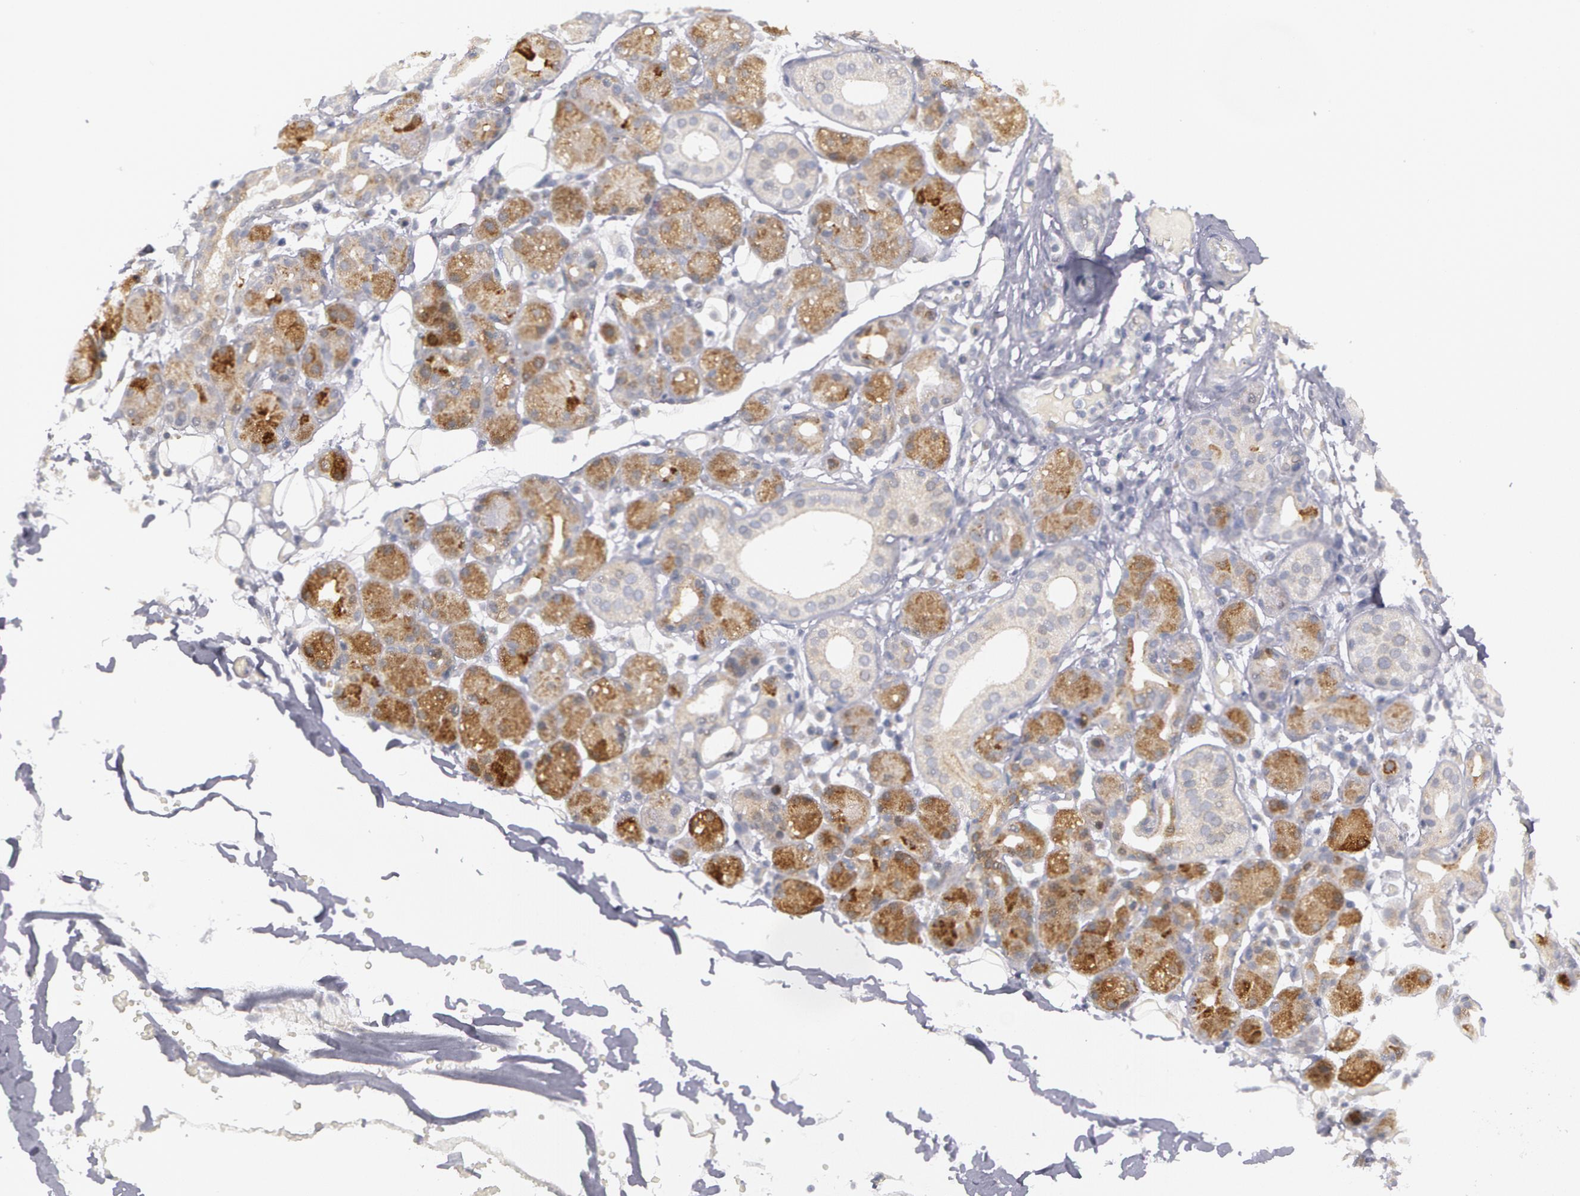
{"staining": {"intensity": "moderate", "quantity": "<25%", "location": "cytoplasmic/membranous"}, "tissue": "salivary gland", "cell_type": "Glandular cells", "image_type": "normal", "snomed": [{"axis": "morphology", "description": "Normal tissue, NOS"}, {"axis": "topography", "description": "Salivary gland"}, {"axis": "topography", "description": "Peripheral nerve tissue"}], "caption": "IHC image of normal salivary gland stained for a protein (brown), which exhibits low levels of moderate cytoplasmic/membranous expression in about <25% of glandular cells.", "gene": "STX5", "patient": {"sex": "male", "age": 62}}